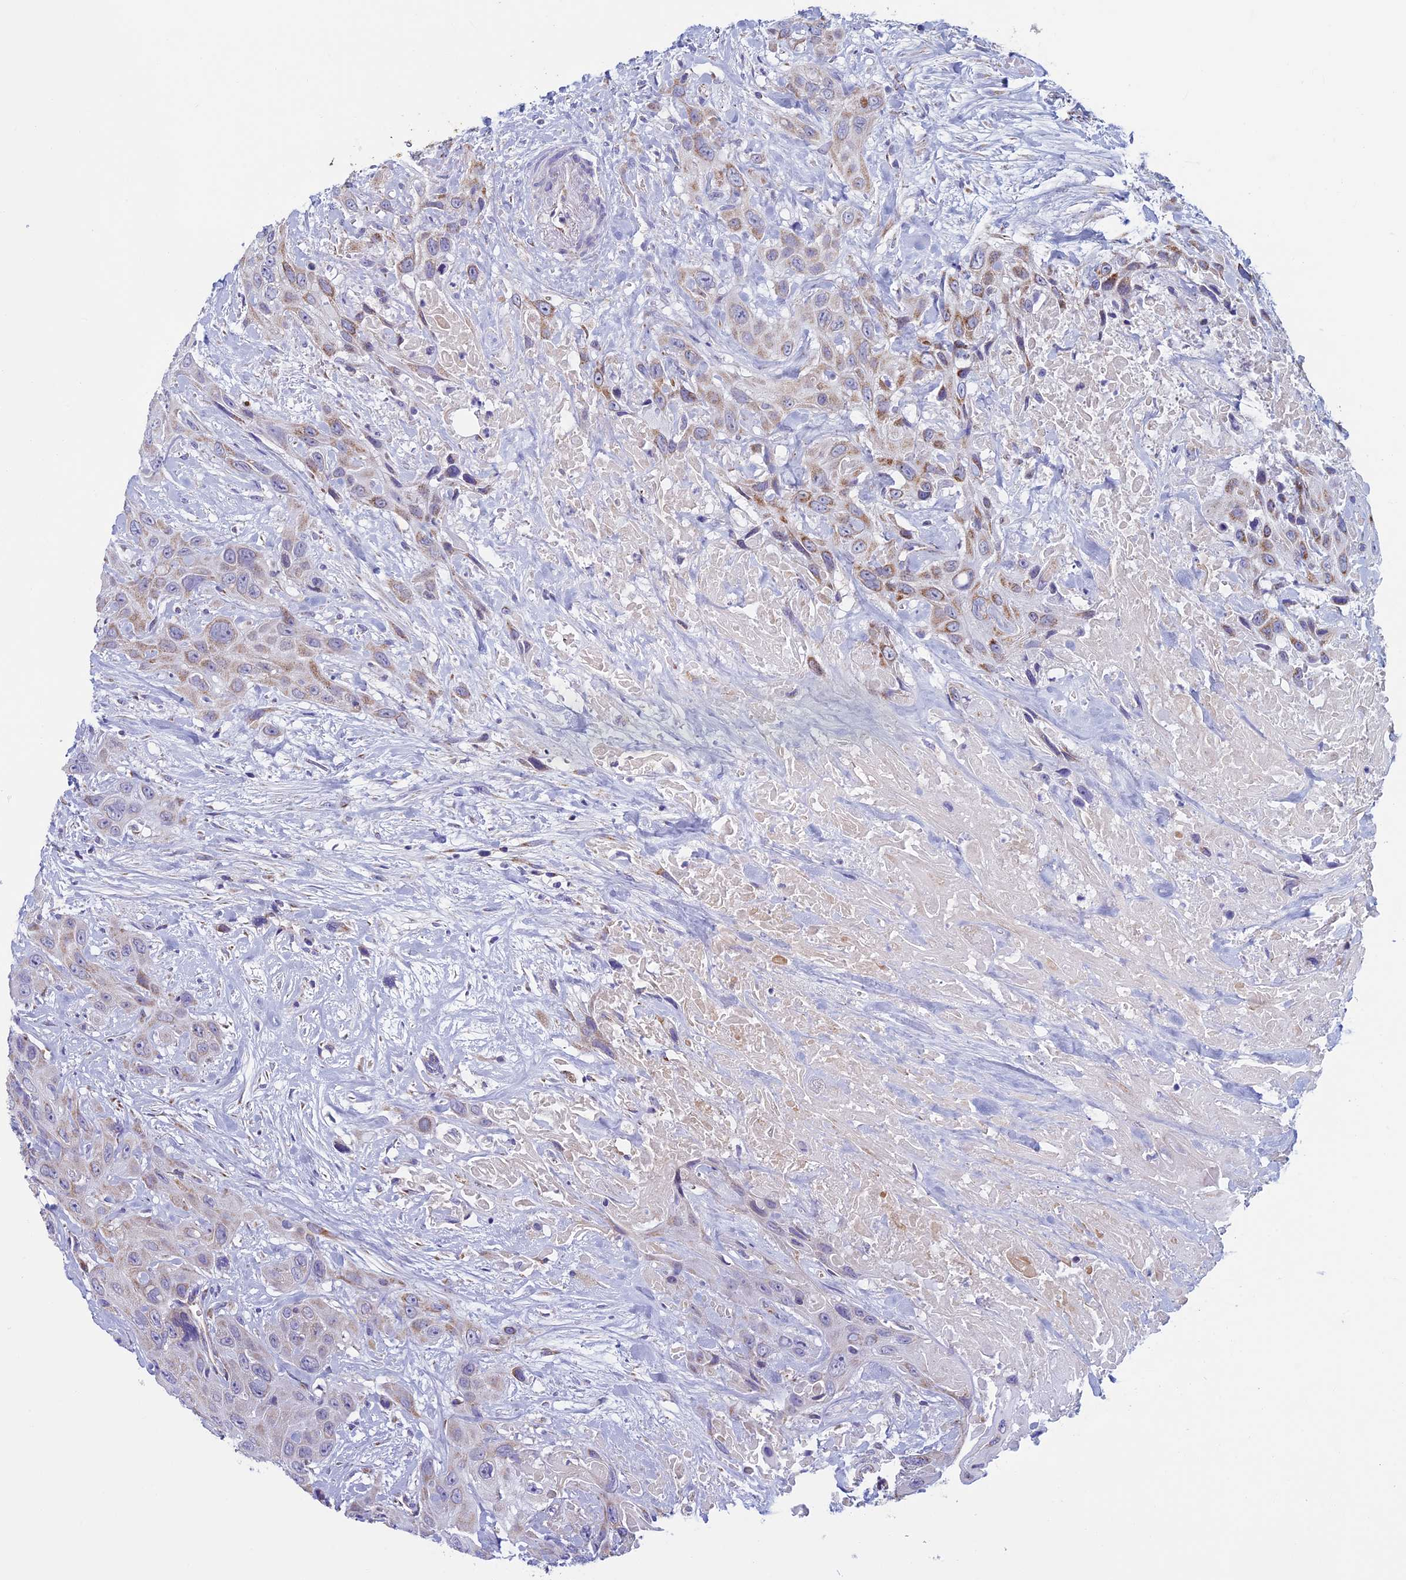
{"staining": {"intensity": "weak", "quantity": "25%-75%", "location": "cytoplasmic/membranous"}, "tissue": "head and neck cancer", "cell_type": "Tumor cells", "image_type": "cancer", "snomed": [{"axis": "morphology", "description": "Squamous cell carcinoma, NOS"}, {"axis": "topography", "description": "Head-Neck"}], "caption": "Head and neck cancer stained with IHC reveals weak cytoplasmic/membranous positivity in approximately 25%-75% of tumor cells.", "gene": "MFSD12", "patient": {"sex": "male", "age": 81}}